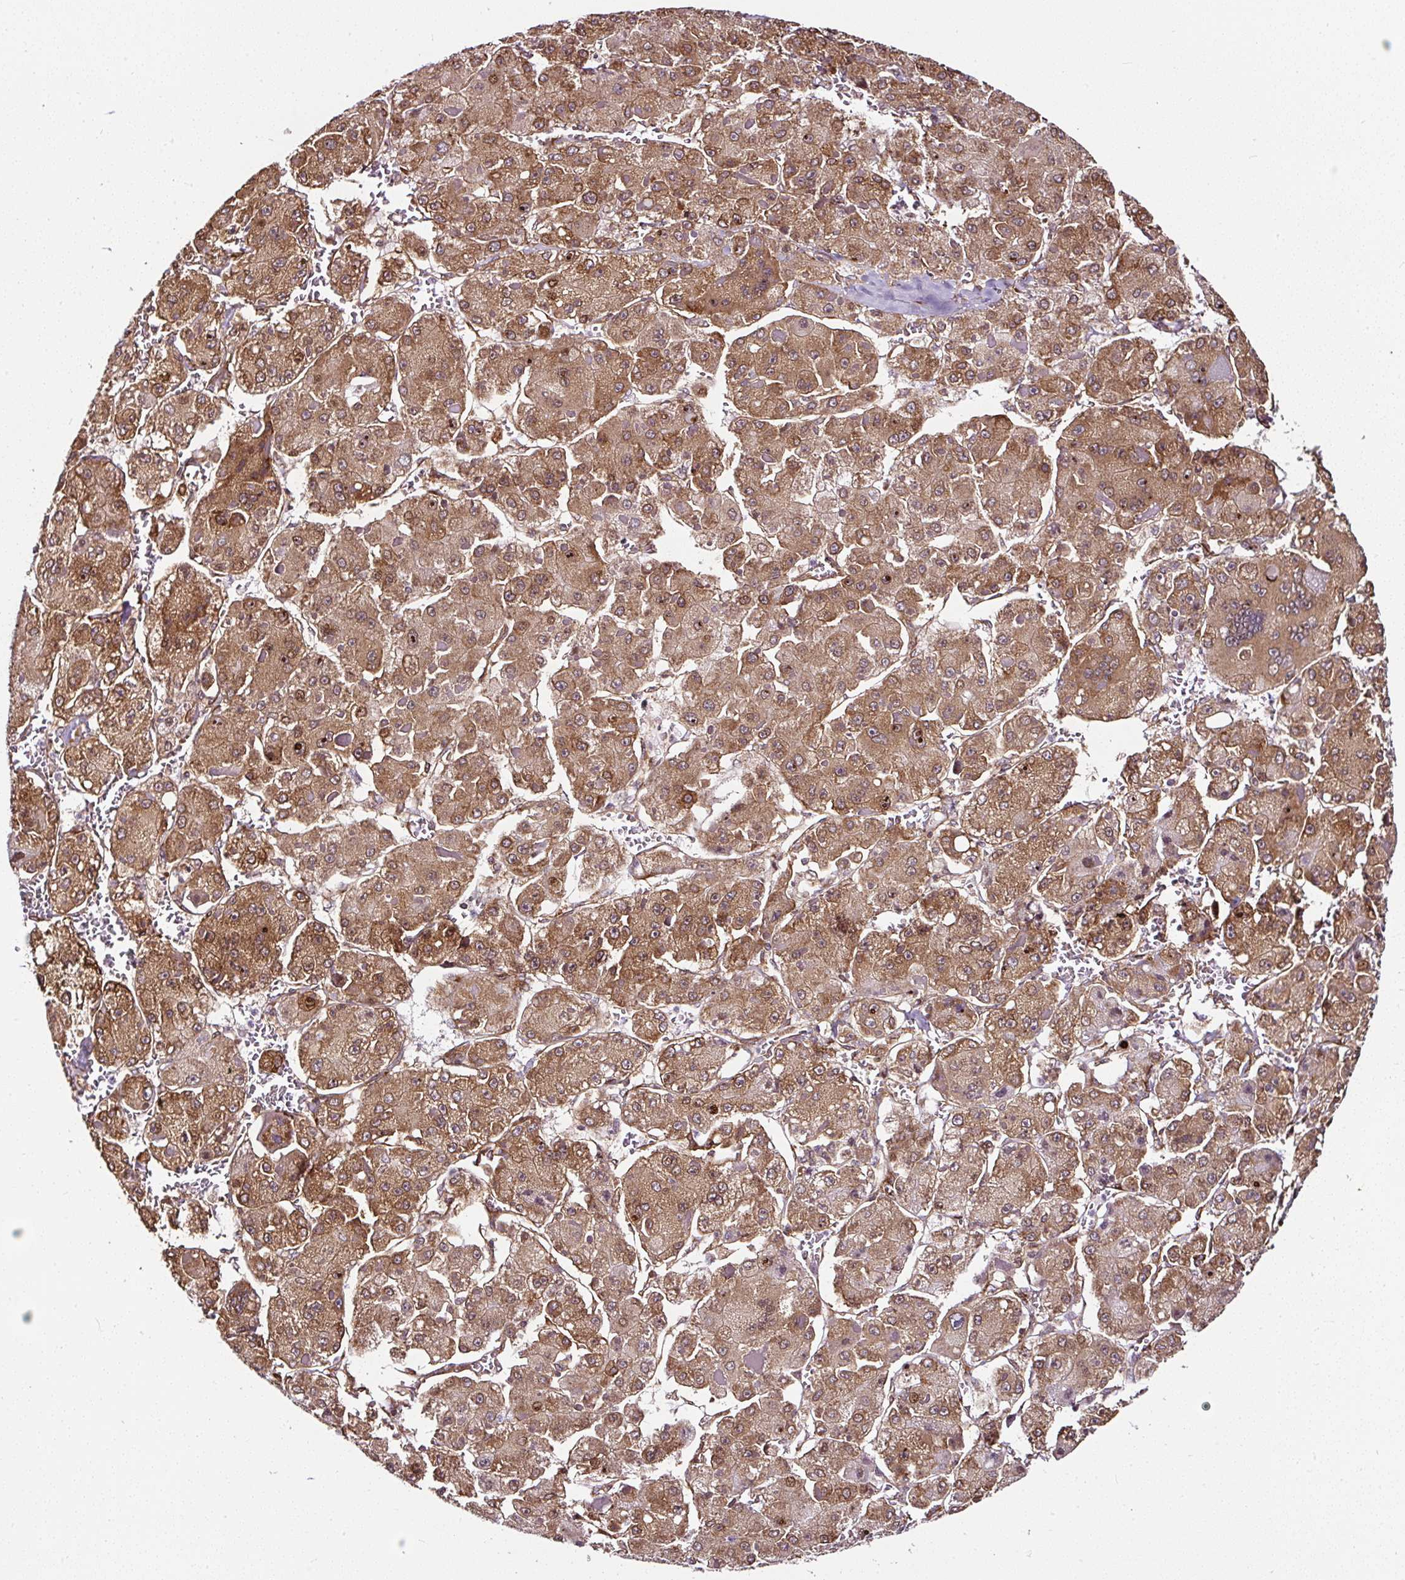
{"staining": {"intensity": "moderate", "quantity": ">75%", "location": "cytoplasmic/membranous,nuclear"}, "tissue": "liver cancer", "cell_type": "Tumor cells", "image_type": "cancer", "snomed": [{"axis": "morphology", "description": "Carcinoma, Hepatocellular, NOS"}, {"axis": "topography", "description": "Liver"}], "caption": "Immunohistochemistry (IHC) (DAB) staining of hepatocellular carcinoma (liver) reveals moderate cytoplasmic/membranous and nuclear protein staining in about >75% of tumor cells. The protein is stained brown, and the nuclei are stained in blue (DAB (3,3'-diaminobenzidine) IHC with brightfield microscopy, high magnification).", "gene": "KDM4E", "patient": {"sex": "female", "age": 73}}